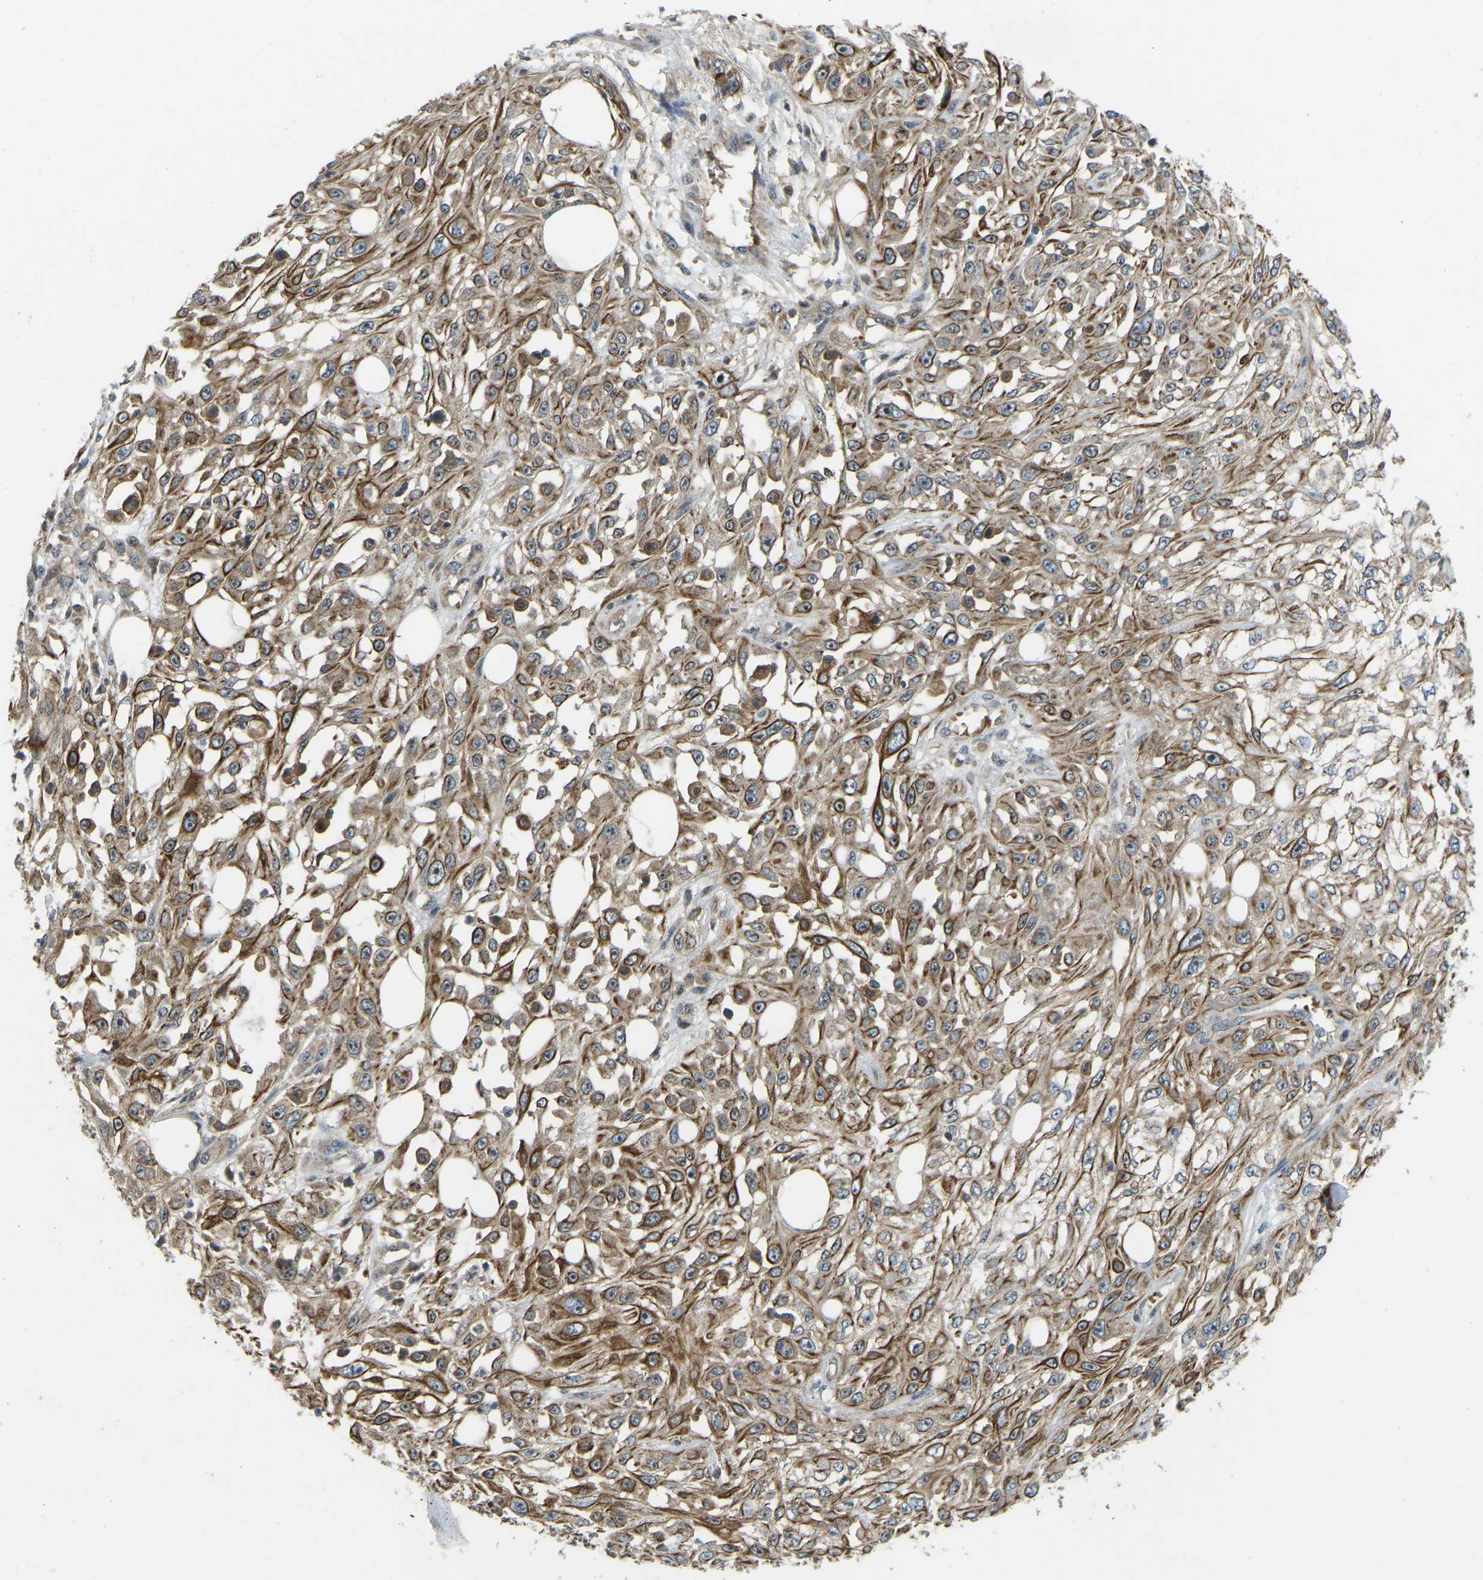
{"staining": {"intensity": "moderate", "quantity": ">75%", "location": "cytoplasmic/membranous"}, "tissue": "skin cancer", "cell_type": "Tumor cells", "image_type": "cancer", "snomed": [{"axis": "morphology", "description": "Squamous cell carcinoma, NOS"}, {"axis": "morphology", "description": "Squamous cell carcinoma, metastatic, NOS"}, {"axis": "topography", "description": "Skin"}, {"axis": "topography", "description": "Lymph node"}], "caption": "Tumor cells demonstrate medium levels of moderate cytoplasmic/membranous positivity in about >75% of cells in human skin squamous cell carcinoma. The protein is stained brown, and the nuclei are stained in blue (DAB (3,3'-diaminobenzidine) IHC with brightfield microscopy, high magnification).", "gene": "ZNF71", "patient": {"sex": "male", "age": 75}}